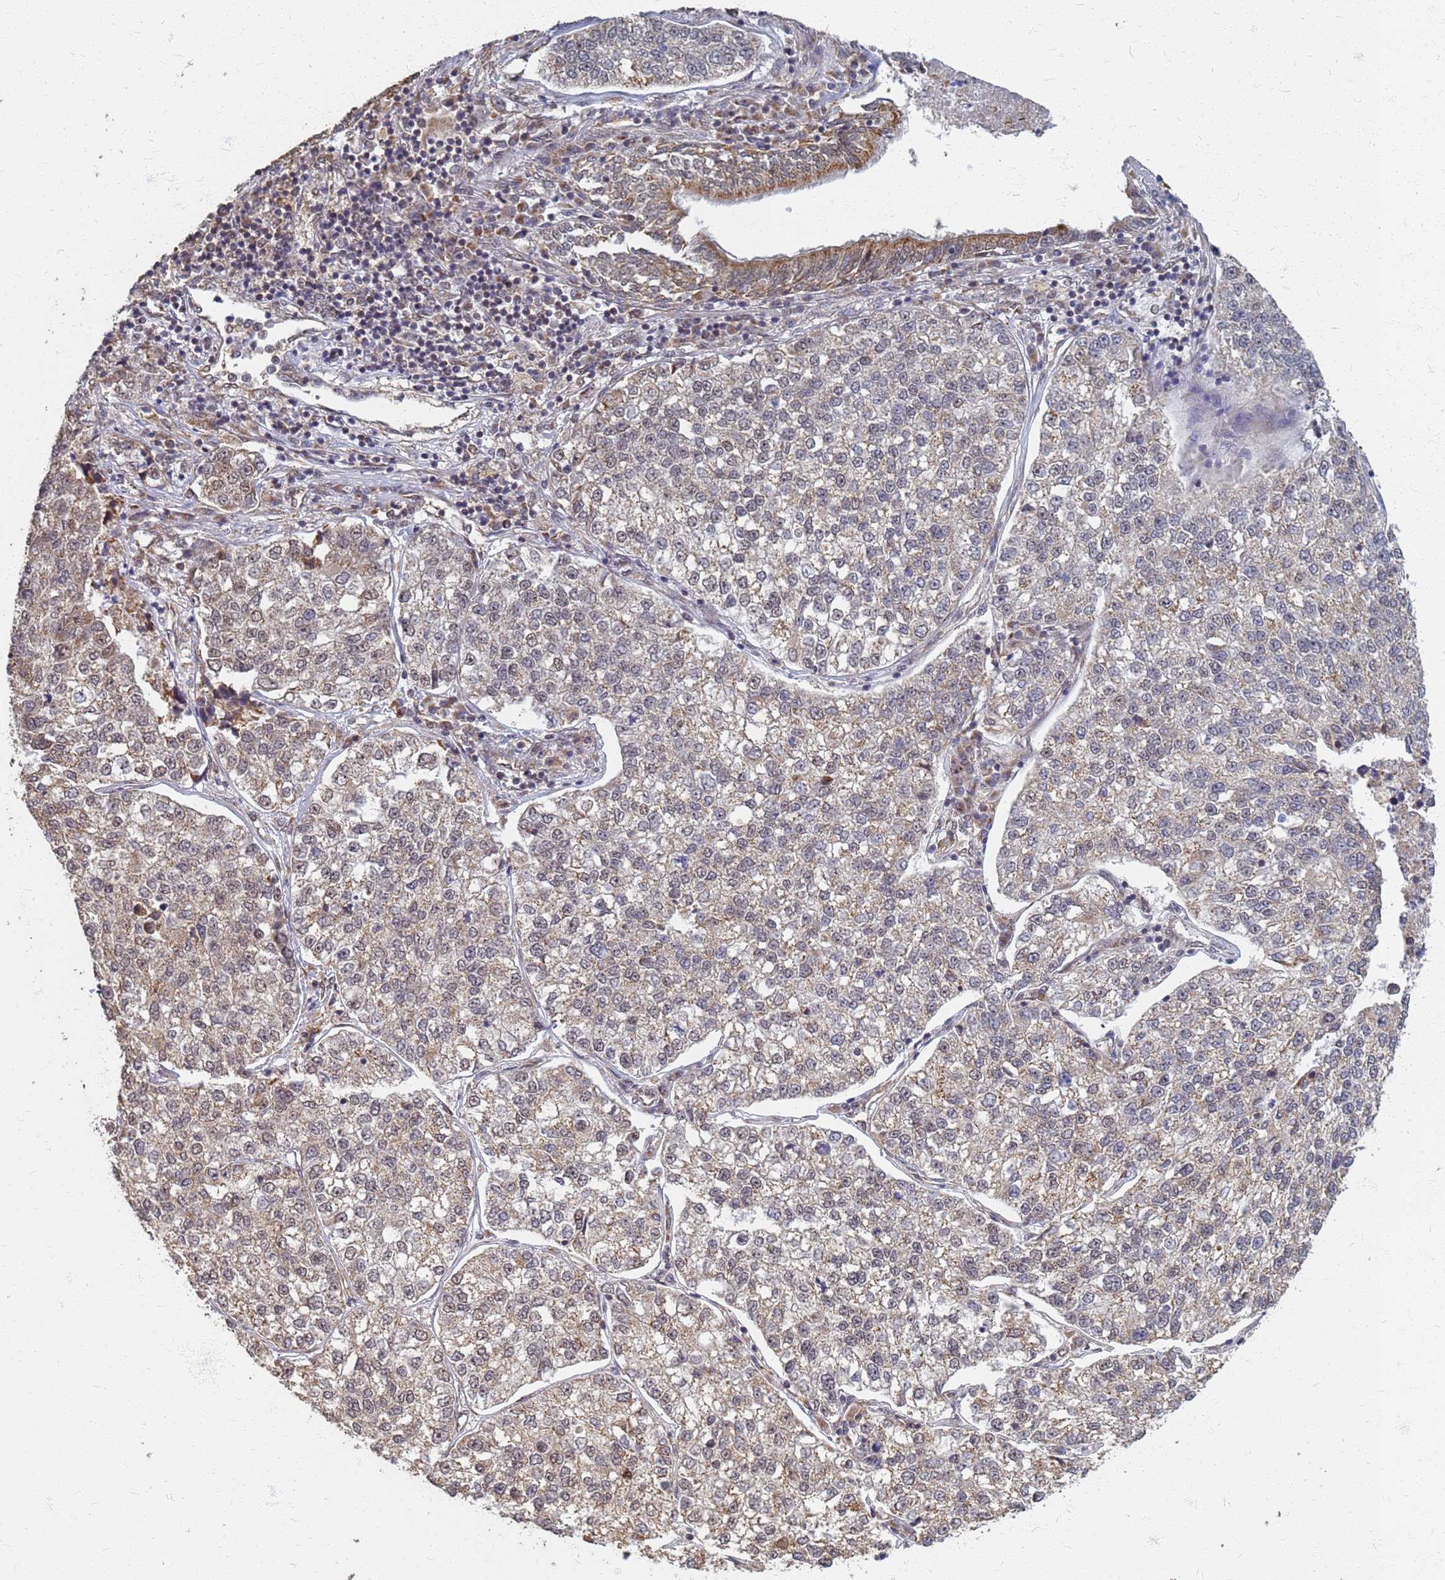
{"staining": {"intensity": "weak", "quantity": "25%-75%", "location": "cytoplasmic/membranous"}, "tissue": "lung cancer", "cell_type": "Tumor cells", "image_type": "cancer", "snomed": [{"axis": "morphology", "description": "Adenocarcinoma, NOS"}, {"axis": "topography", "description": "Lung"}], "caption": "Lung adenocarcinoma tissue exhibits weak cytoplasmic/membranous expression in about 25%-75% of tumor cells, visualized by immunohistochemistry.", "gene": "ITGB4", "patient": {"sex": "male", "age": 49}}